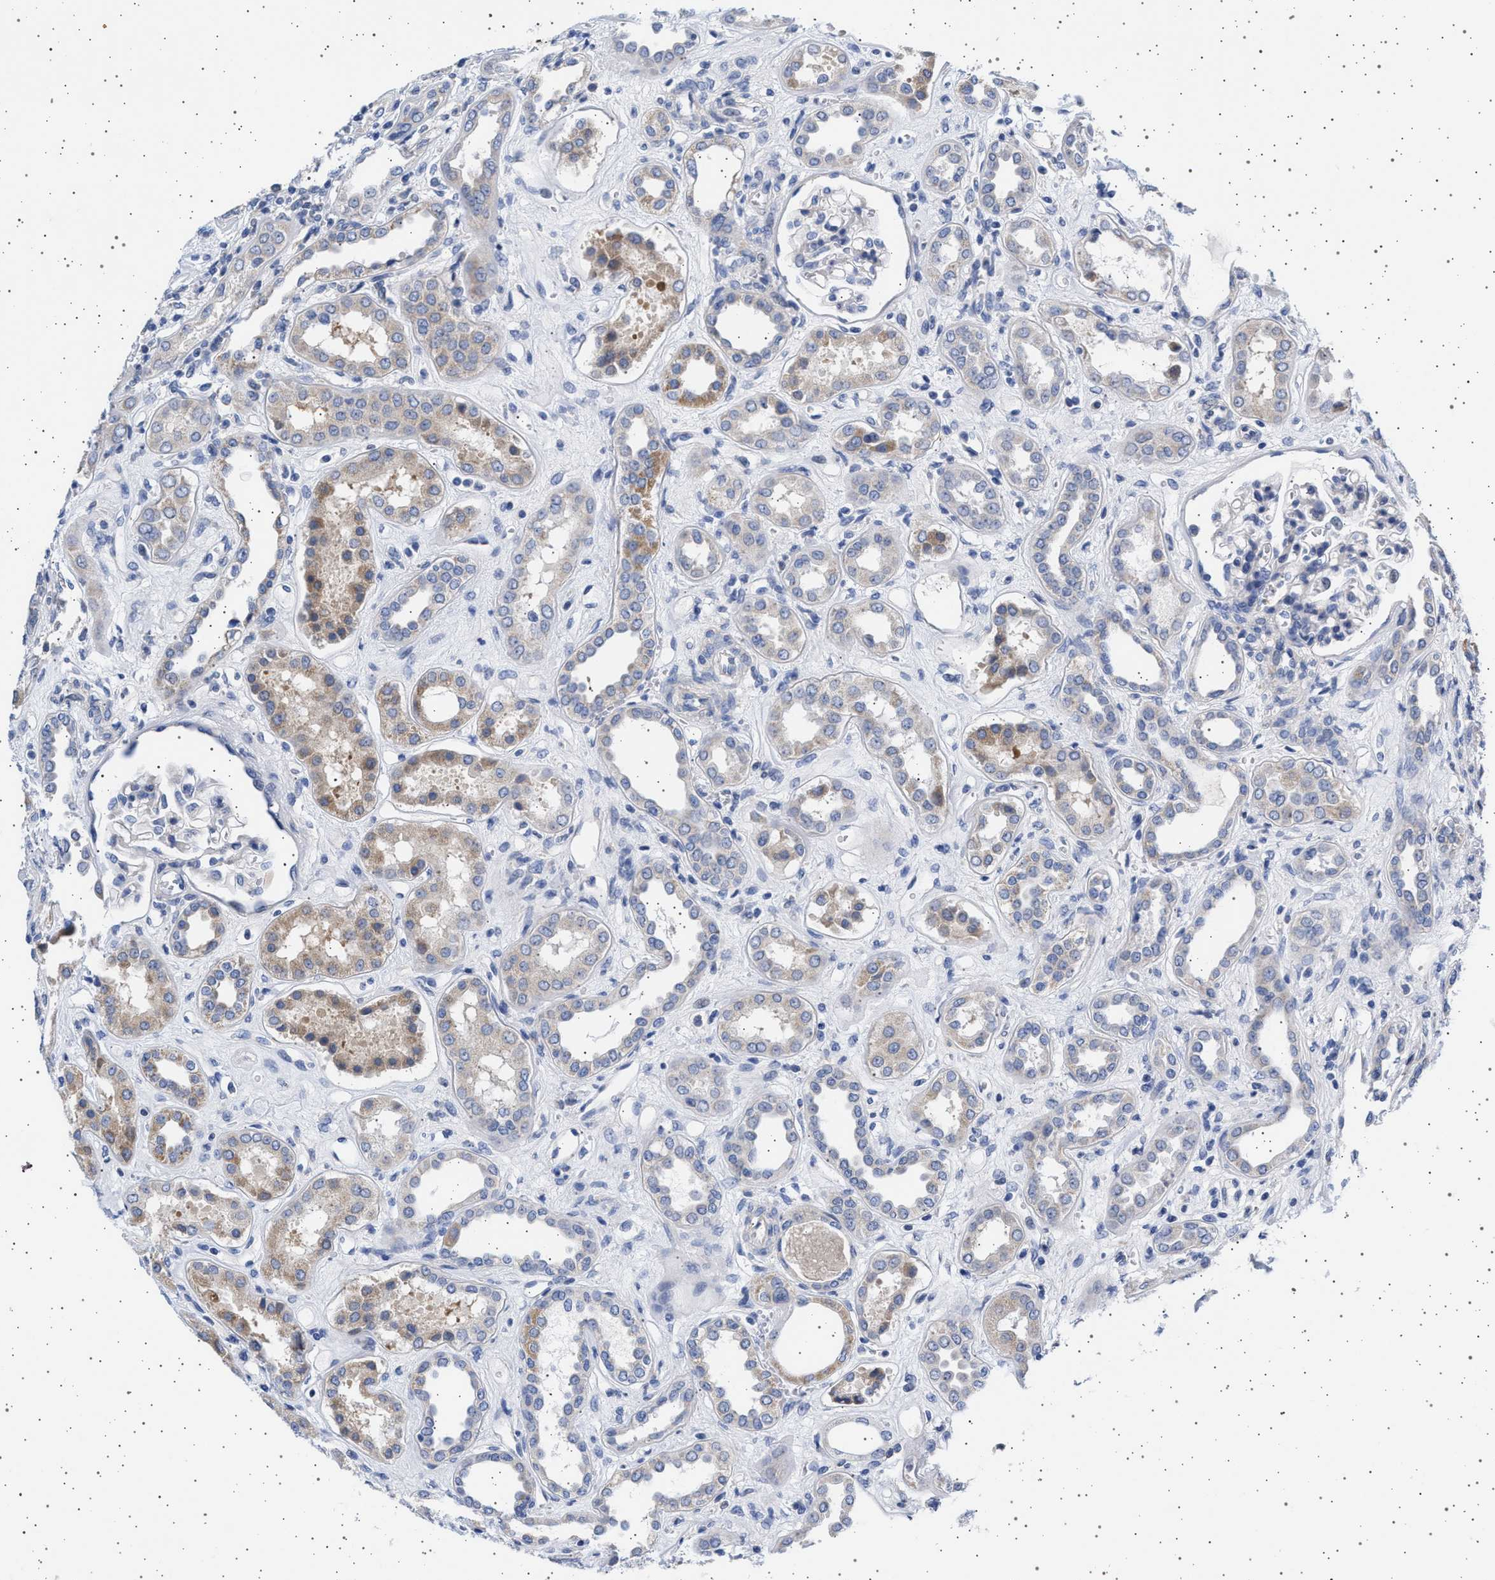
{"staining": {"intensity": "negative", "quantity": "none", "location": "none"}, "tissue": "kidney", "cell_type": "Cells in glomeruli", "image_type": "normal", "snomed": [{"axis": "morphology", "description": "Normal tissue, NOS"}, {"axis": "topography", "description": "Kidney"}], "caption": "Micrograph shows no protein expression in cells in glomeruli of unremarkable kidney.", "gene": "TRMT10B", "patient": {"sex": "male", "age": 59}}